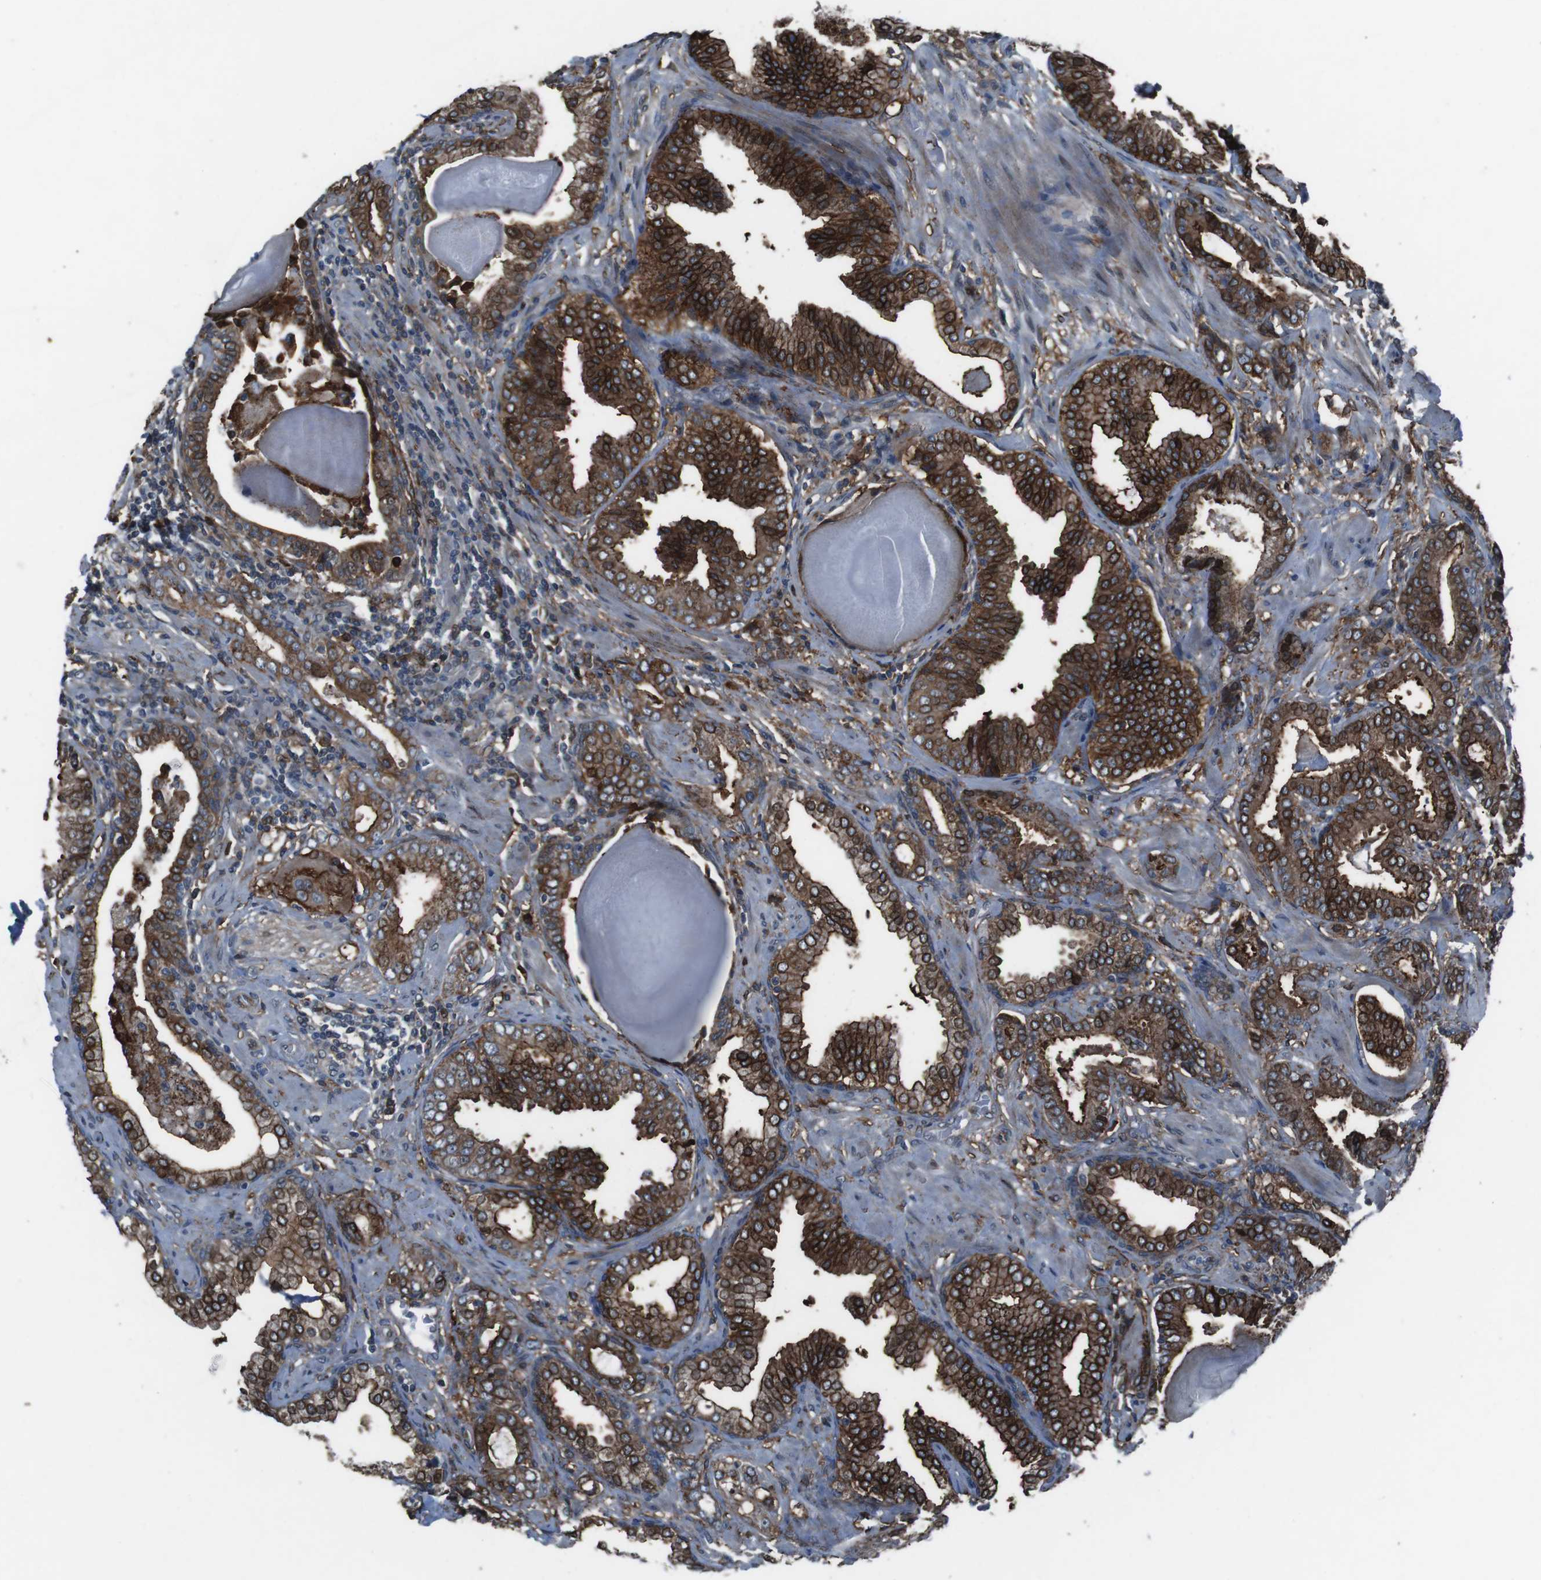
{"staining": {"intensity": "strong", "quantity": ">75%", "location": "cytoplasmic/membranous"}, "tissue": "prostate cancer", "cell_type": "Tumor cells", "image_type": "cancer", "snomed": [{"axis": "morphology", "description": "Adenocarcinoma, Low grade"}, {"axis": "topography", "description": "Prostate"}], "caption": "Immunohistochemical staining of low-grade adenocarcinoma (prostate) displays high levels of strong cytoplasmic/membranous positivity in about >75% of tumor cells.", "gene": "GDF10", "patient": {"sex": "male", "age": 53}}